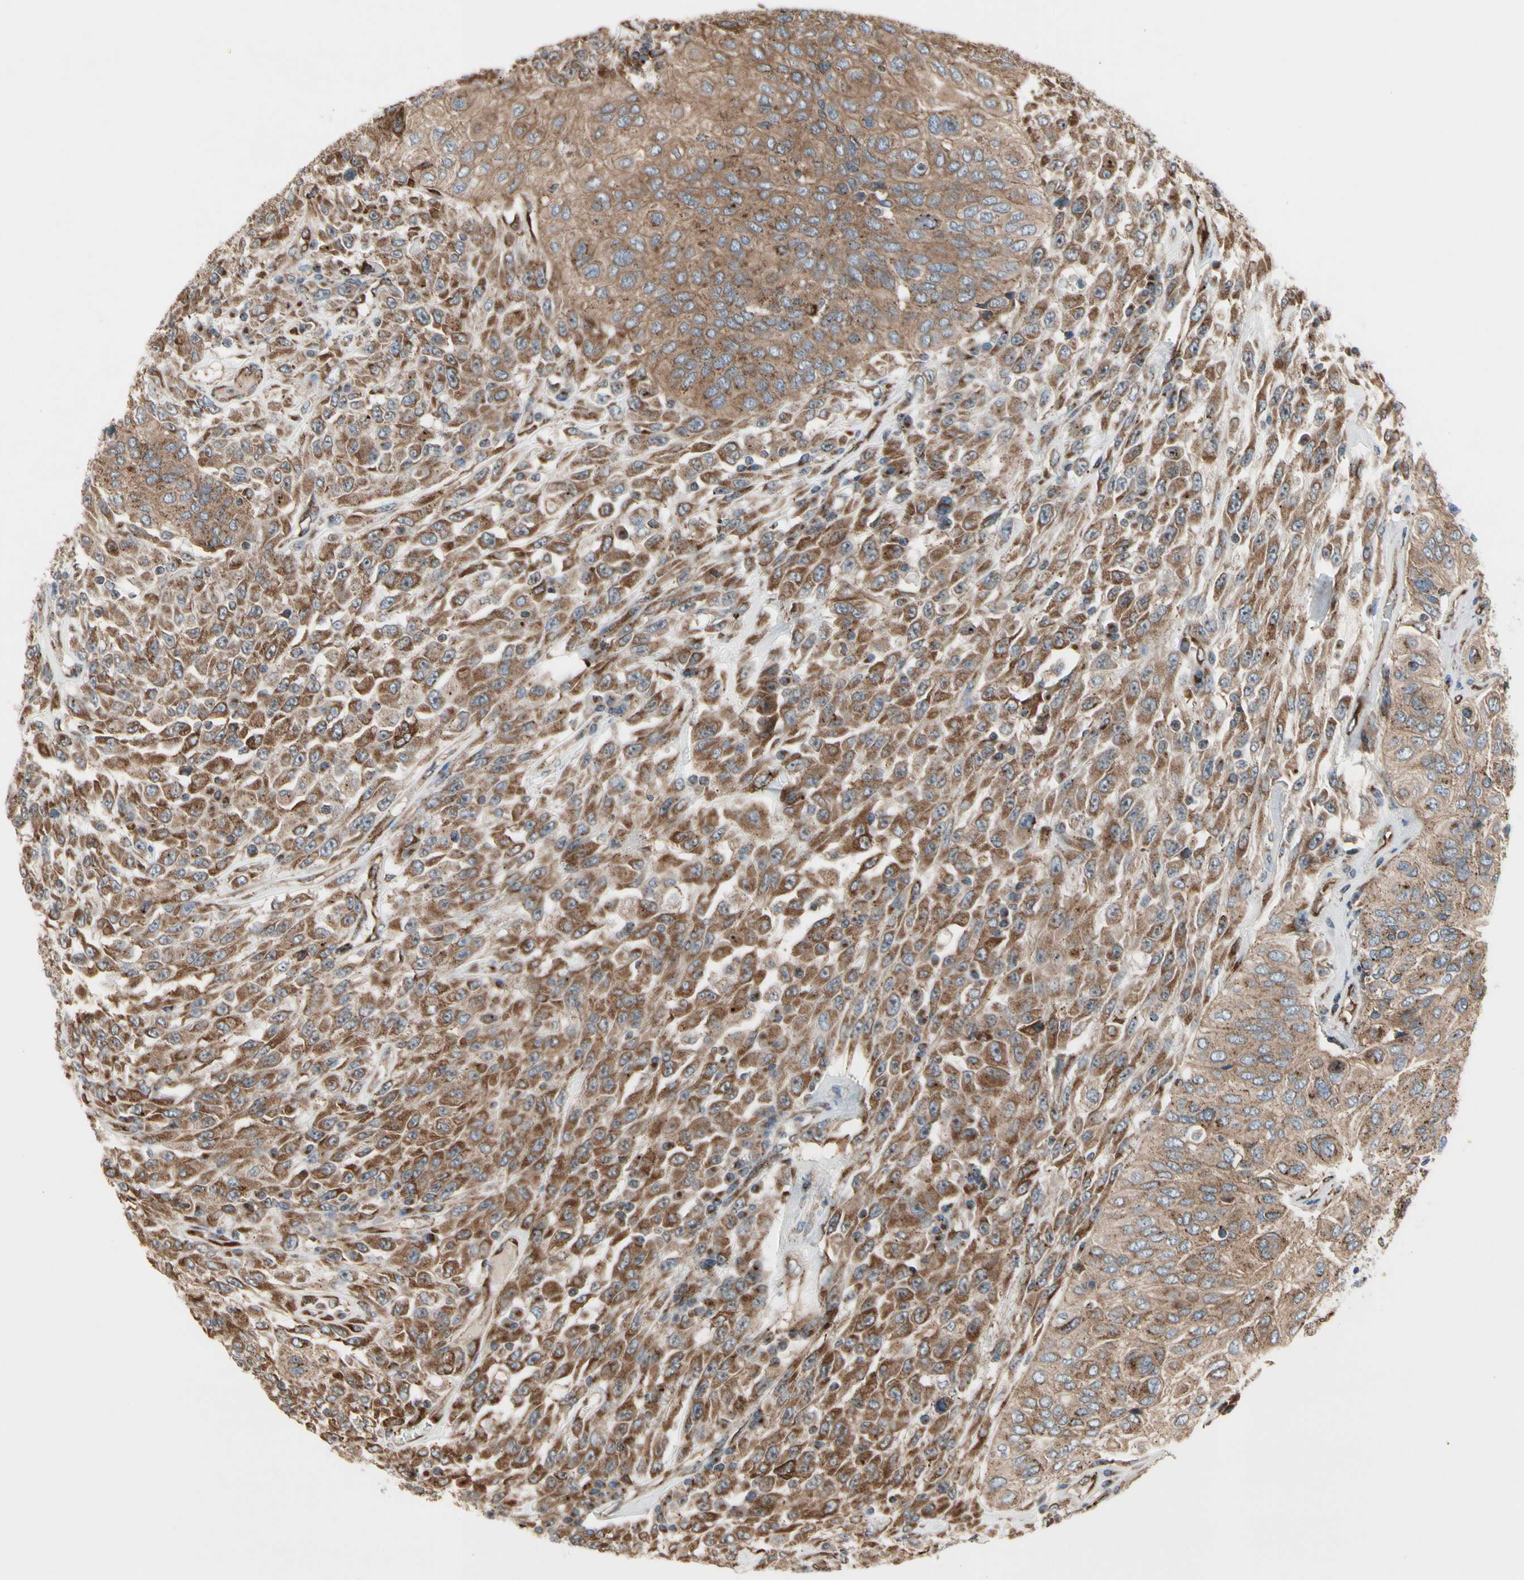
{"staining": {"intensity": "moderate", "quantity": ">75%", "location": "cytoplasmic/membranous"}, "tissue": "urothelial cancer", "cell_type": "Tumor cells", "image_type": "cancer", "snomed": [{"axis": "morphology", "description": "Urothelial carcinoma, High grade"}, {"axis": "topography", "description": "Urinary bladder"}], "caption": "Urothelial cancer stained with IHC reveals moderate cytoplasmic/membranous staining in approximately >75% of tumor cells. Using DAB (3,3'-diaminobenzidine) (brown) and hematoxylin (blue) stains, captured at high magnification using brightfield microscopy.", "gene": "SLC39A9", "patient": {"sex": "male", "age": 66}}